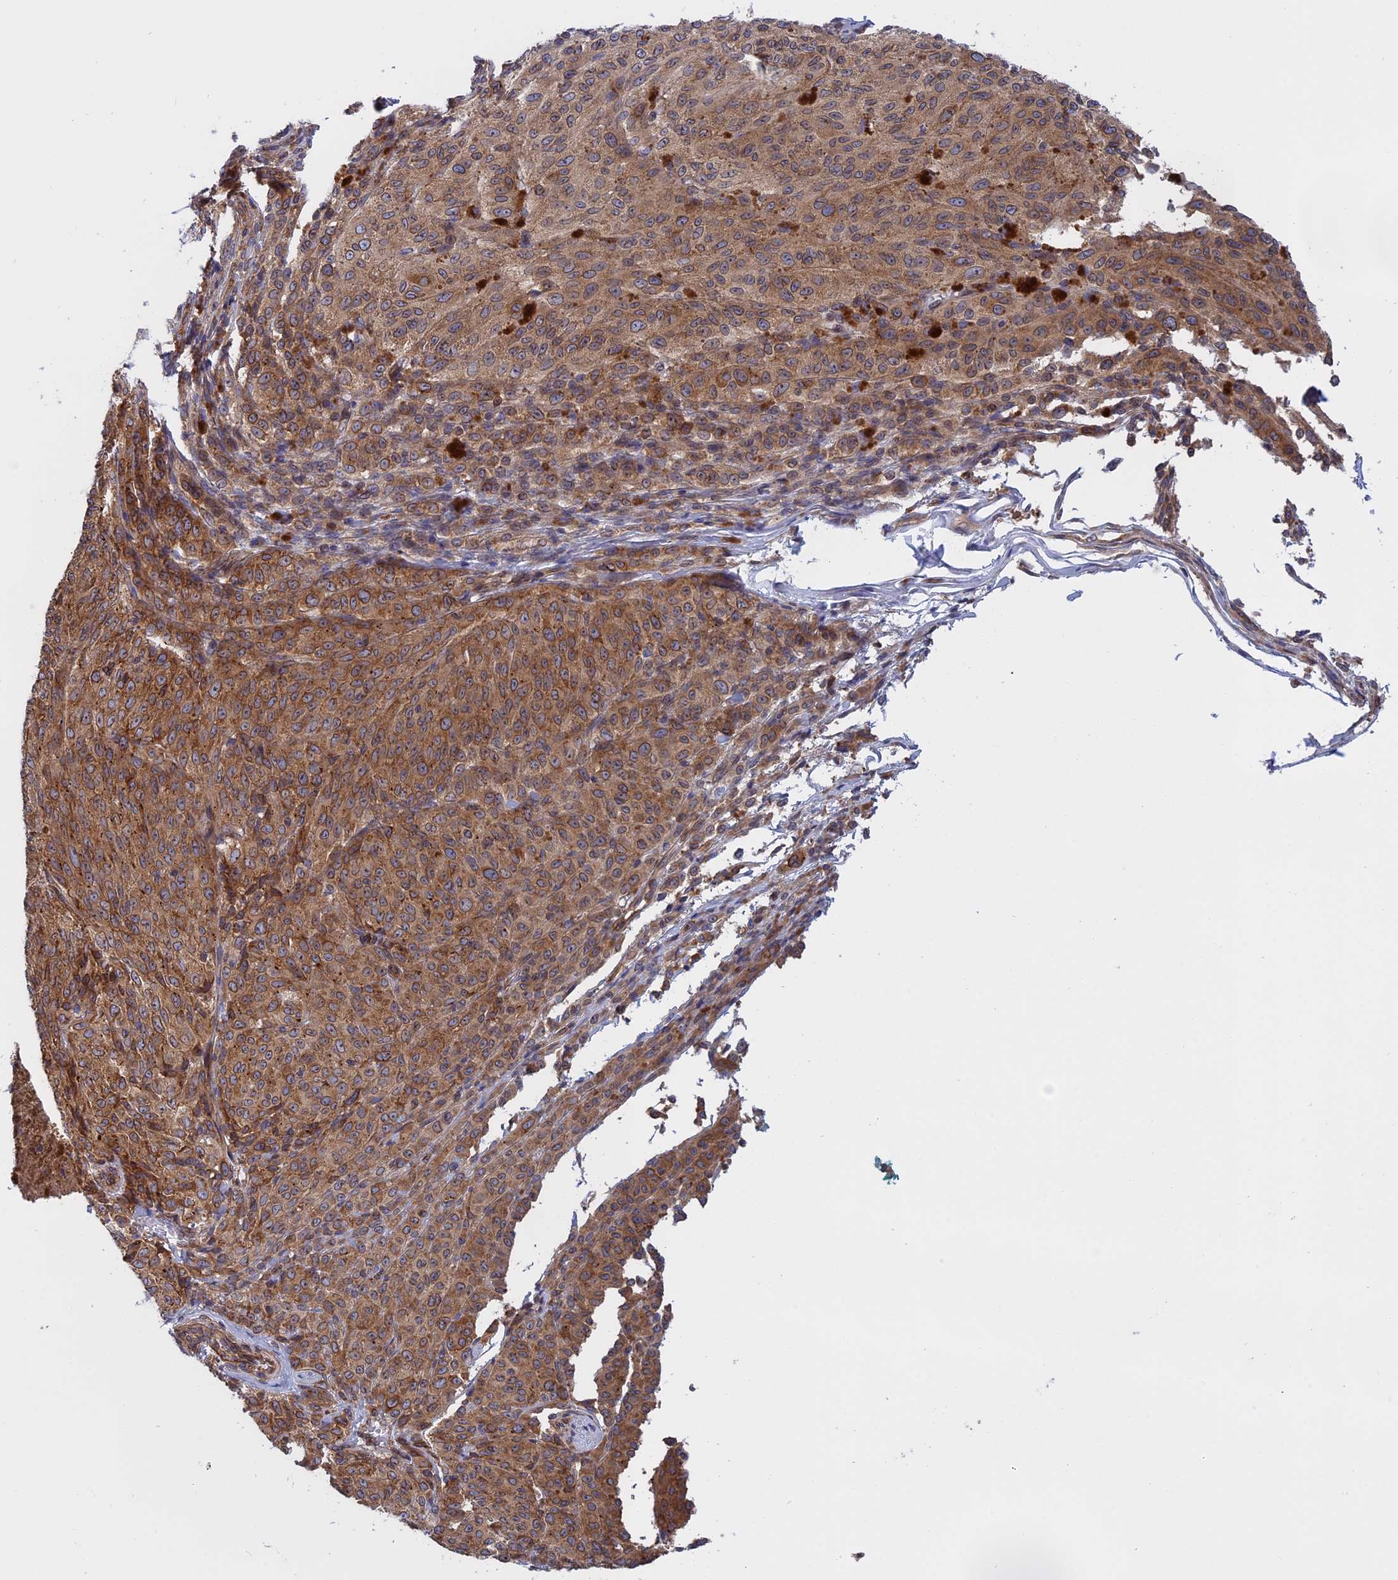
{"staining": {"intensity": "weak", "quantity": ">75%", "location": "cytoplasmic/membranous"}, "tissue": "melanoma", "cell_type": "Tumor cells", "image_type": "cancer", "snomed": [{"axis": "morphology", "description": "Malignant melanoma, NOS"}, {"axis": "topography", "description": "Skin"}], "caption": "Immunohistochemistry (IHC) (DAB (3,3'-diaminobenzidine)) staining of human melanoma demonstrates weak cytoplasmic/membranous protein positivity in about >75% of tumor cells.", "gene": "NAA10", "patient": {"sex": "female", "age": 52}}